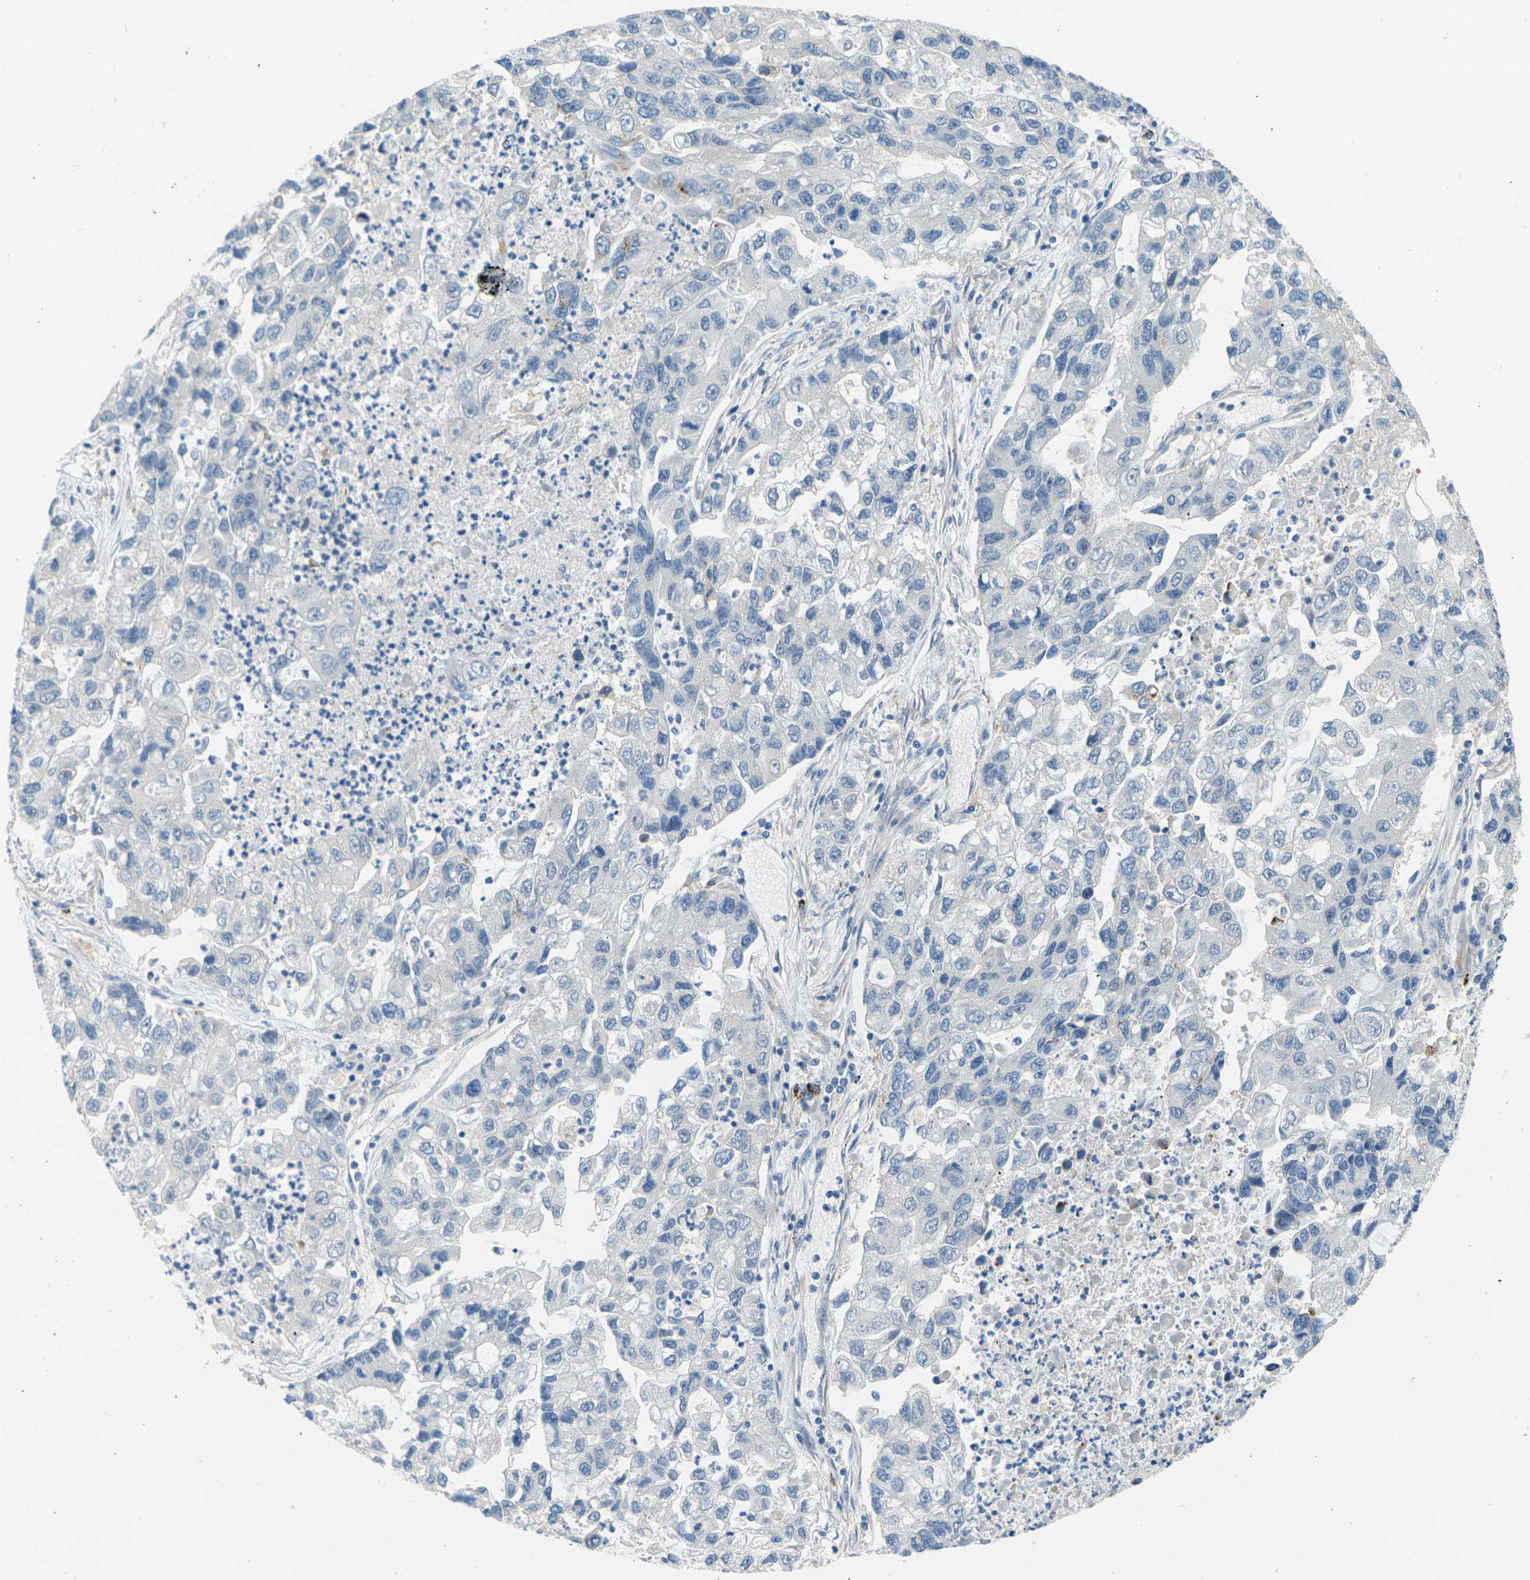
{"staining": {"intensity": "negative", "quantity": "none", "location": "none"}, "tissue": "lung cancer", "cell_type": "Tumor cells", "image_type": "cancer", "snomed": [{"axis": "morphology", "description": "Adenocarcinoma, NOS"}, {"axis": "topography", "description": "Lung"}], "caption": "Immunohistochemistry of human adenocarcinoma (lung) displays no expression in tumor cells.", "gene": "CYP2C8", "patient": {"sex": "female", "age": 51}}